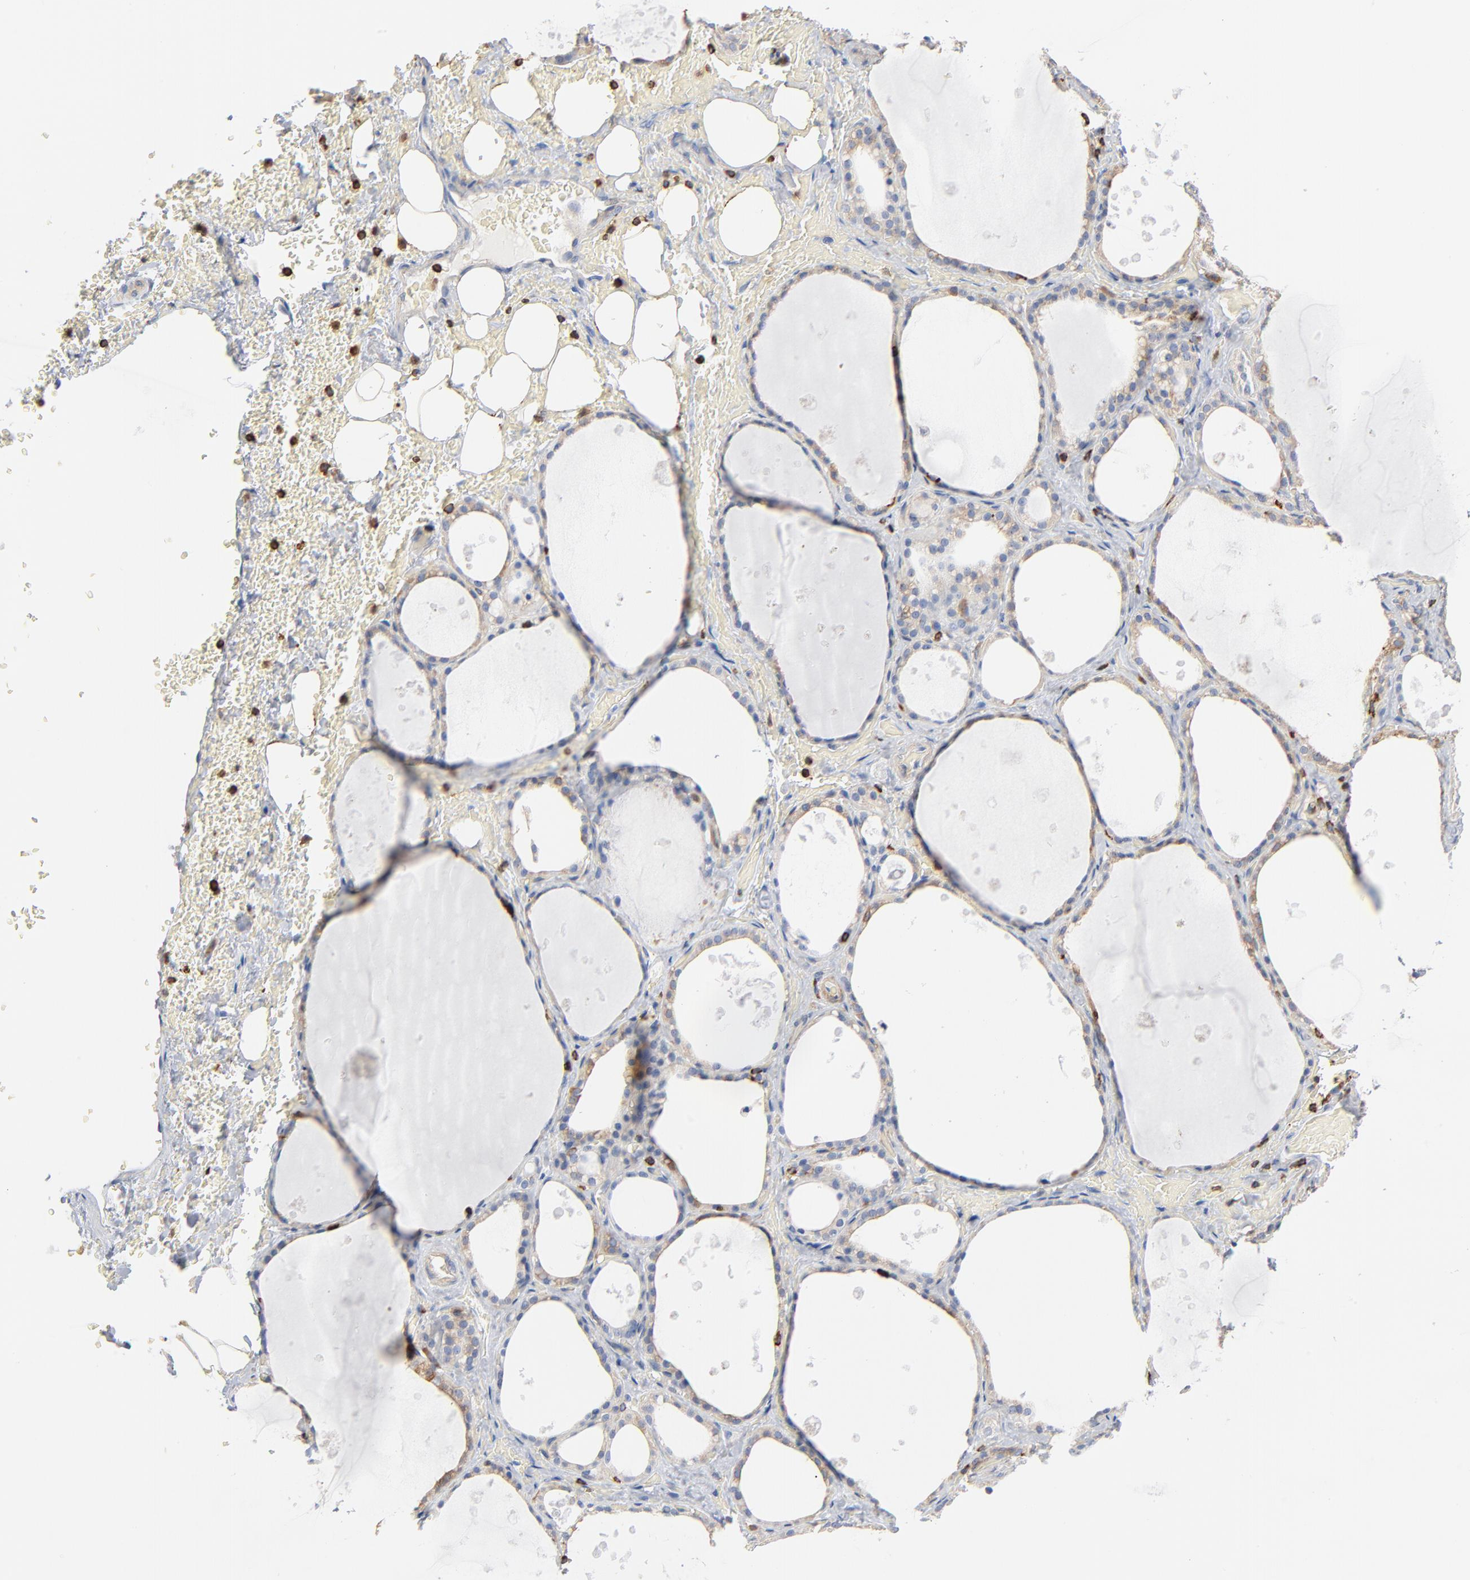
{"staining": {"intensity": "strong", "quantity": "<25%", "location": "cytoplasmic/membranous"}, "tissue": "thyroid gland", "cell_type": "Glandular cells", "image_type": "normal", "snomed": [{"axis": "morphology", "description": "Normal tissue, NOS"}, {"axis": "topography", "description": "Thyroid gland"}], "caption": "Thyroid gland was stained to show a protein in brown. There is medium levels of strong cytoplasmic/membranous staining in approximately <25% of glandular cells.", "gene": "SH3KBP1", "patient": {"sex": "male", "age": 61}}